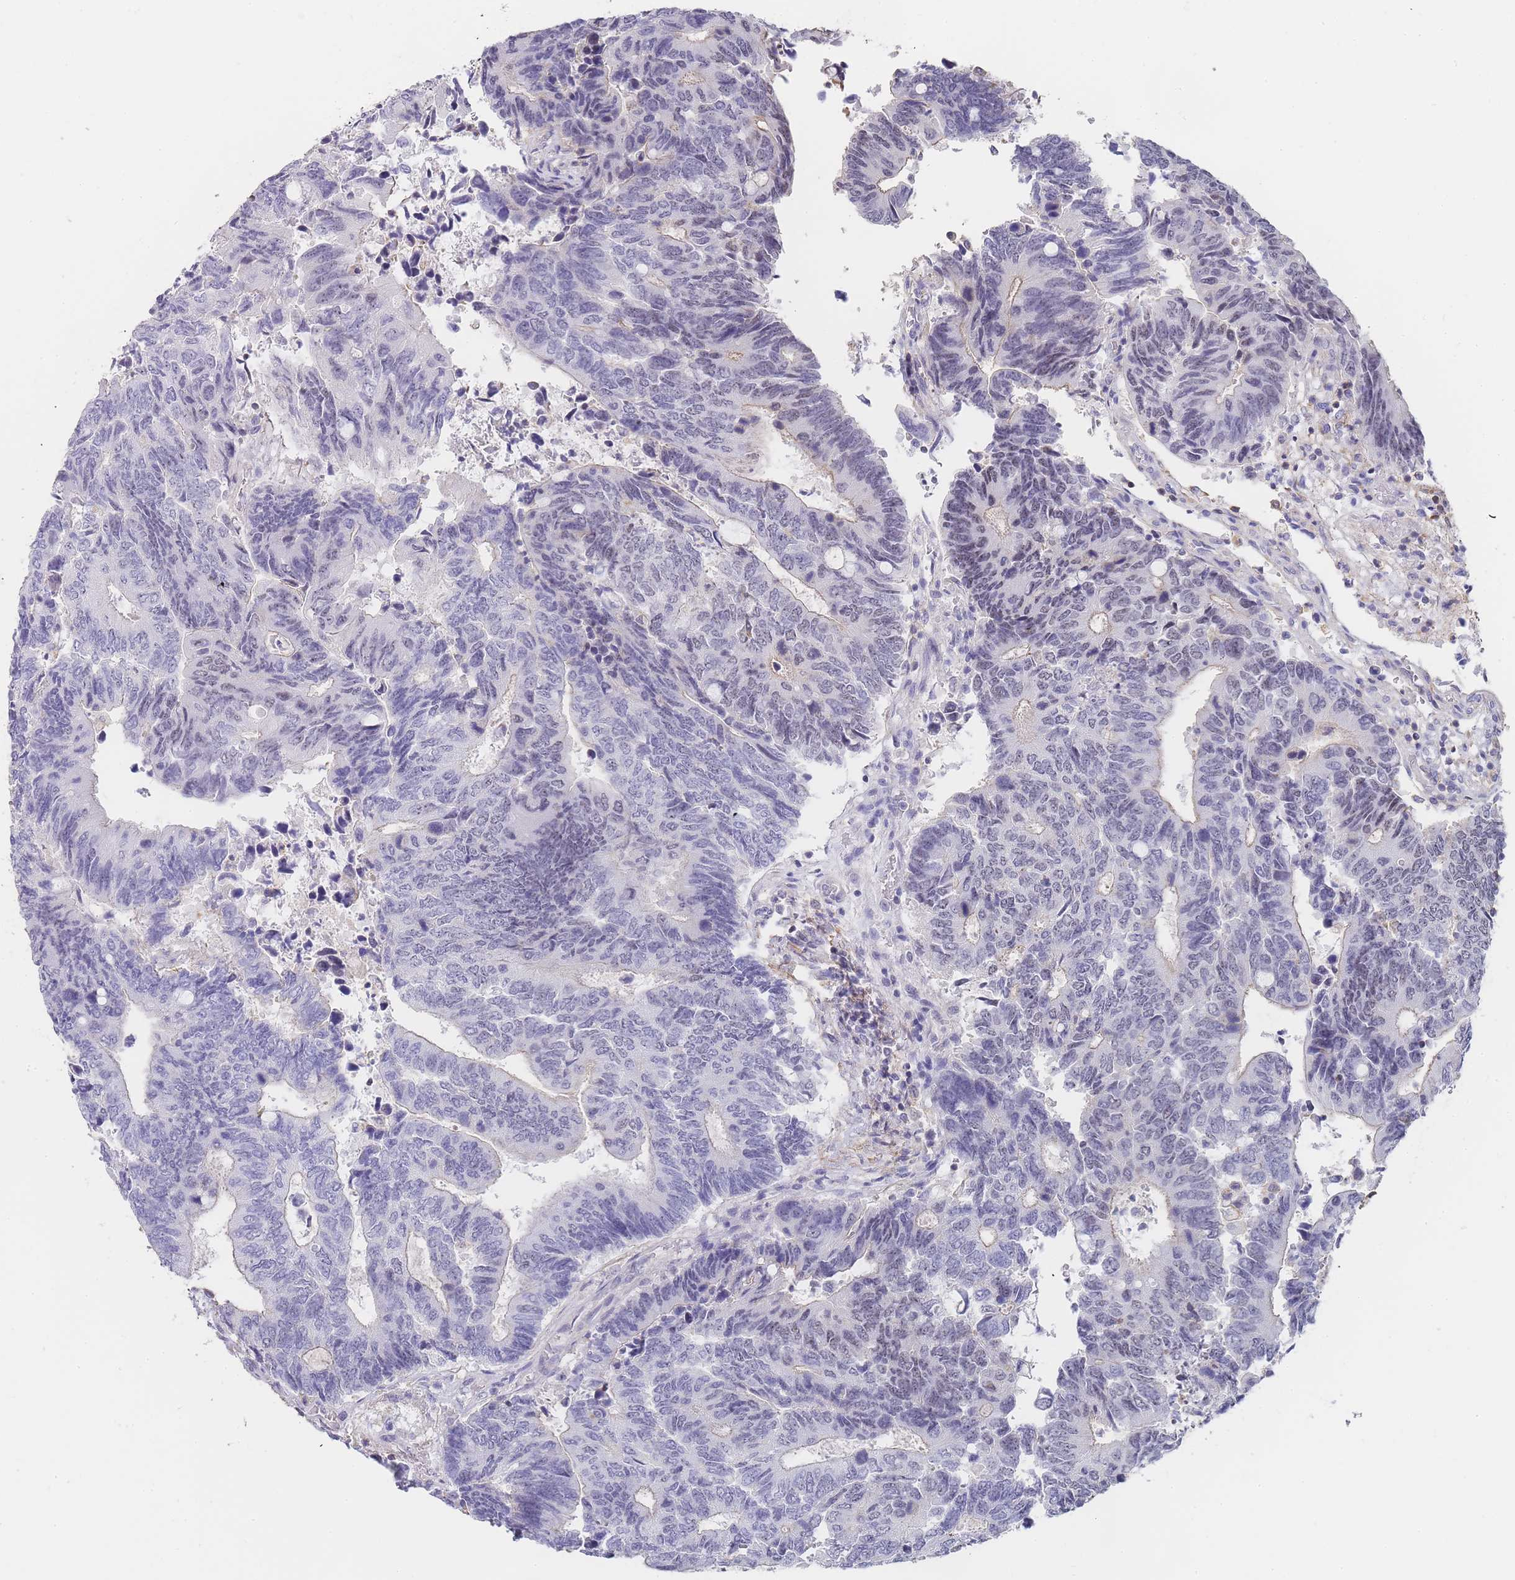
{"staining": {"intensity": "negative", "quantity": "none", "location": "none"}, "tissue": "colorectal cancer", "cell_type": "Tumor cells", "image_type": "cancer", "snomed": [{"axis": "morphology", "description": "Adenocarcinoma, NOS"}, {"axis": "topography", "description": "Colon"}], "caption": "Histopathology image shows no protein positivity in tumor cells of colorectal cancer (adenocarcinoma) tissue.", "gene": "NOP14", "patient": {"sex": "male", "age": 87}}